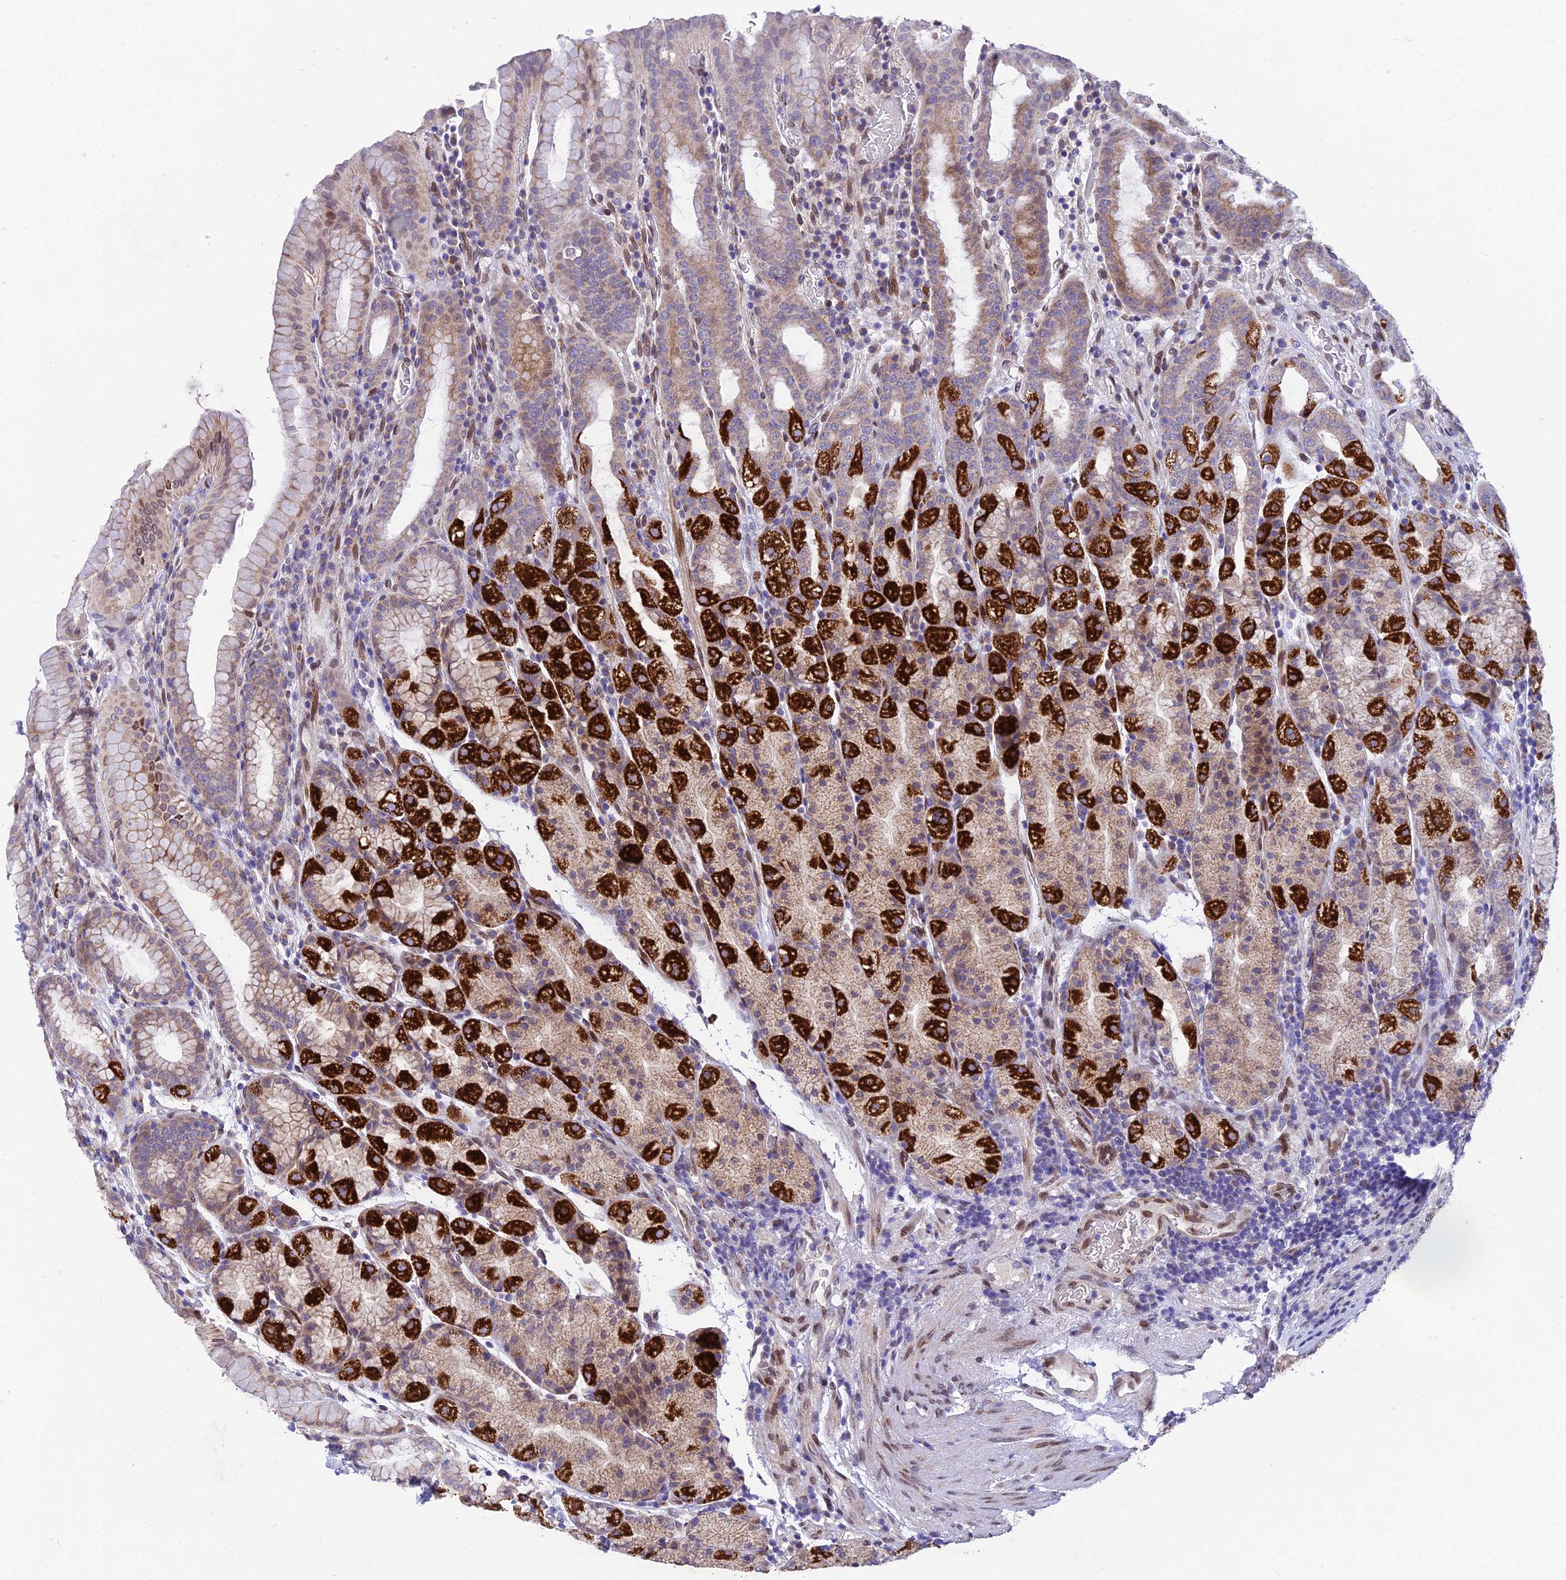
{"staining": {"intensity": "strong", "quantity": "25%-75%", "location": "cytoplasmic/membranous"}, "tissue": "stomach", "cell_type": "Glandular cells", "image_type": "normal", "snomed": [{"axis": "morphology", "description": "Normal tissue, NOS"}, {"axis": "topography", "description": "Stomach, upper"}, {"axis": "topography", "description": "Stomach, lower"}, {"axis": "topography", "description": "Small intestine"}], "caption": "Immunohistochemistry (DAB (3,3'-diaminobenzidine)) staining of unremarkable human stomach displays strong cytoplasmic/membranous protein expression in approximately 25%-75% of glandular cells. (DAB (3,3'-diaminobenzidine) IHC, brown staining for protein, blue staining for nuclei).", "gene": "MGAT2", "patient": {"sex": "male", "age": 68}}